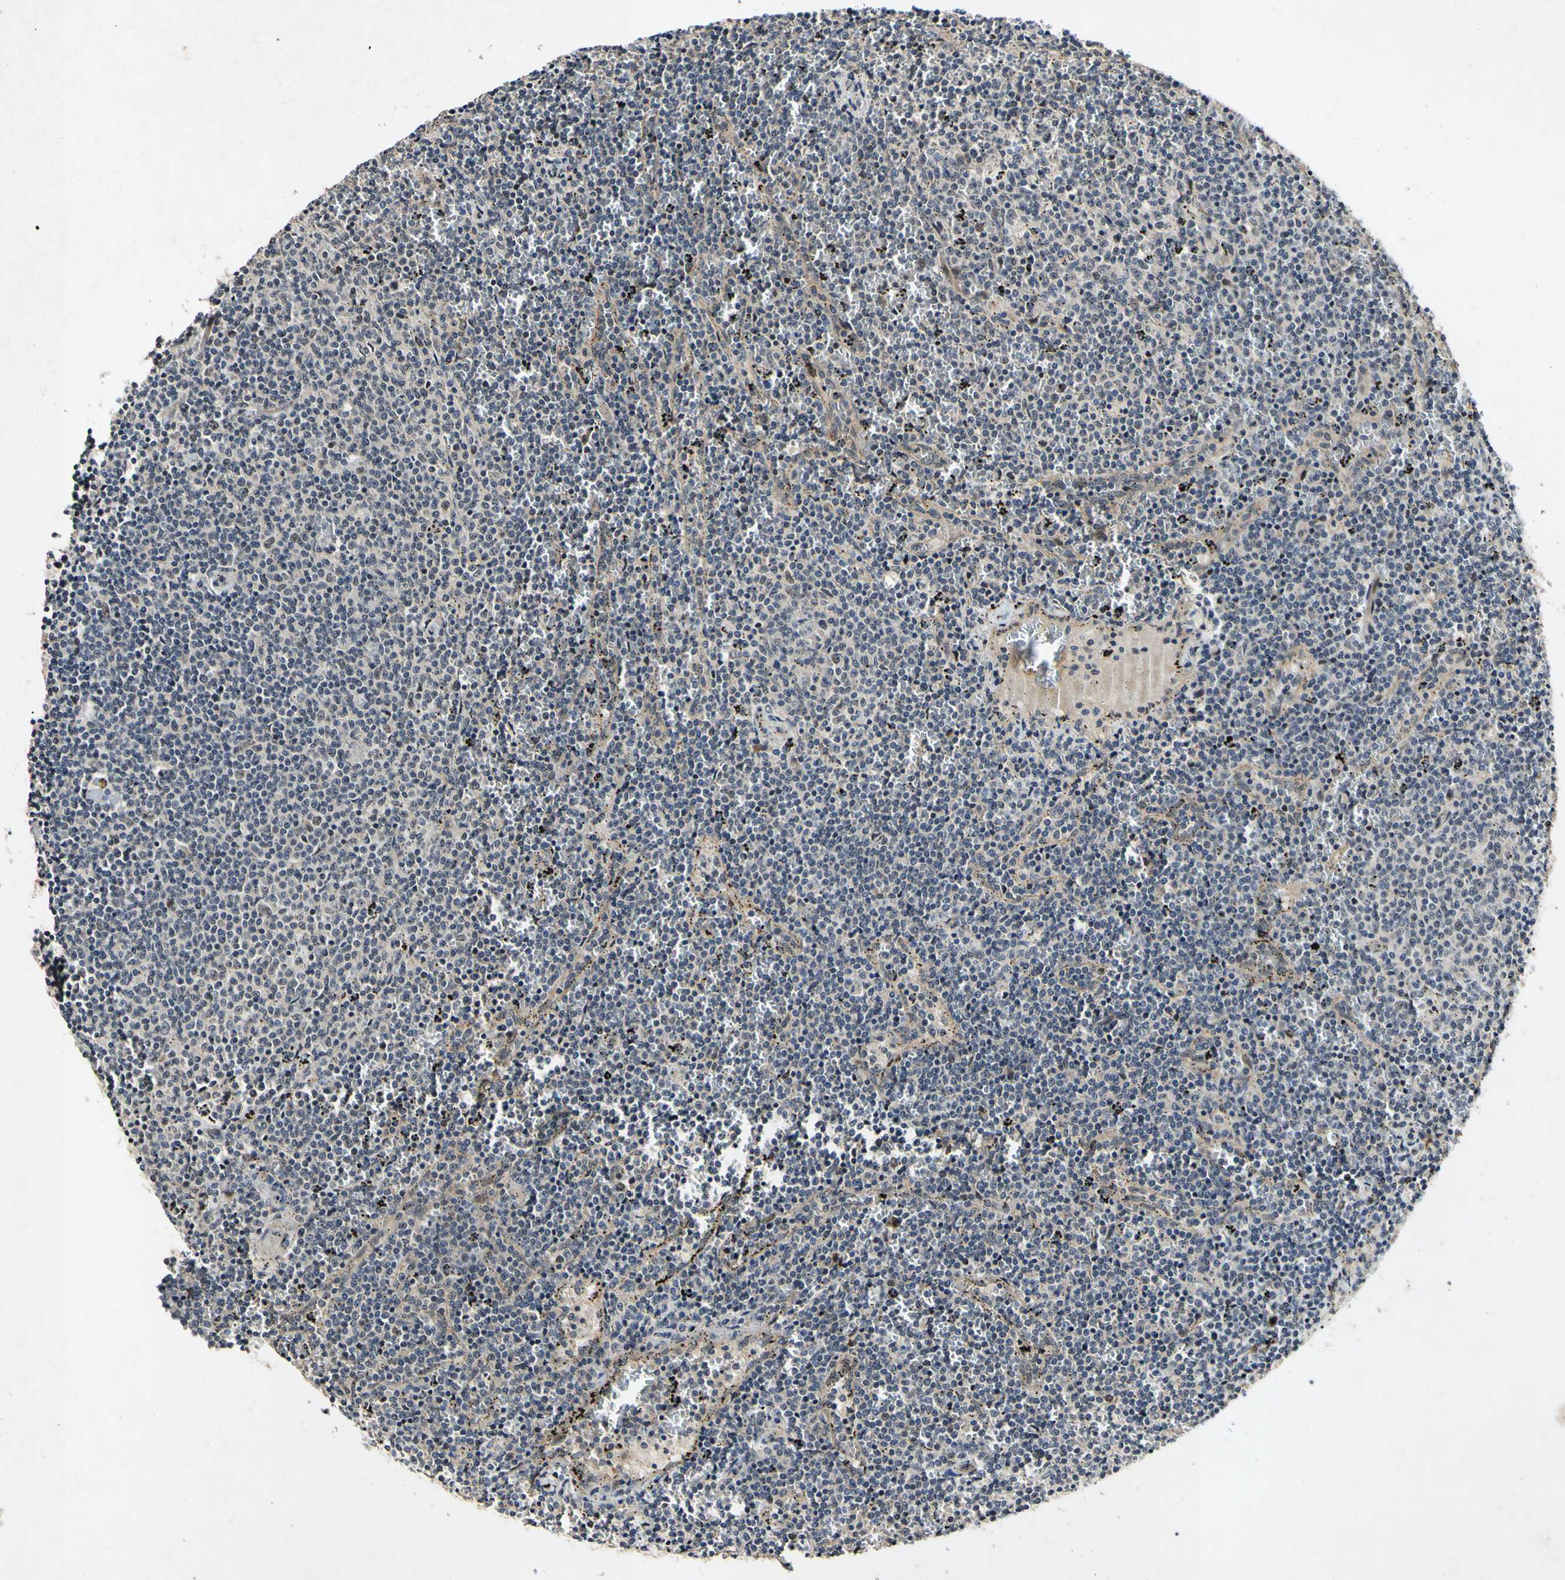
{"staining": {"intensity": "negative", "quantity": "none", "location": "none"}, "tissue": "lymphoma", "cell_type": "Tumor cells", "image_type": "cancer", "snomed": [{"axis": "morphology", "description": "Malignant lymphoma, non-Hodgkin's type, Low grade"}, {"axis": "topography", "description": "Spleen"}], "caption": "A photomicrograph of lymphoma stained for a protein demonstrates no brown staining in tumor cells.", "gene": "POLR2F", "patient": {"sex": "female", "age": 50}}